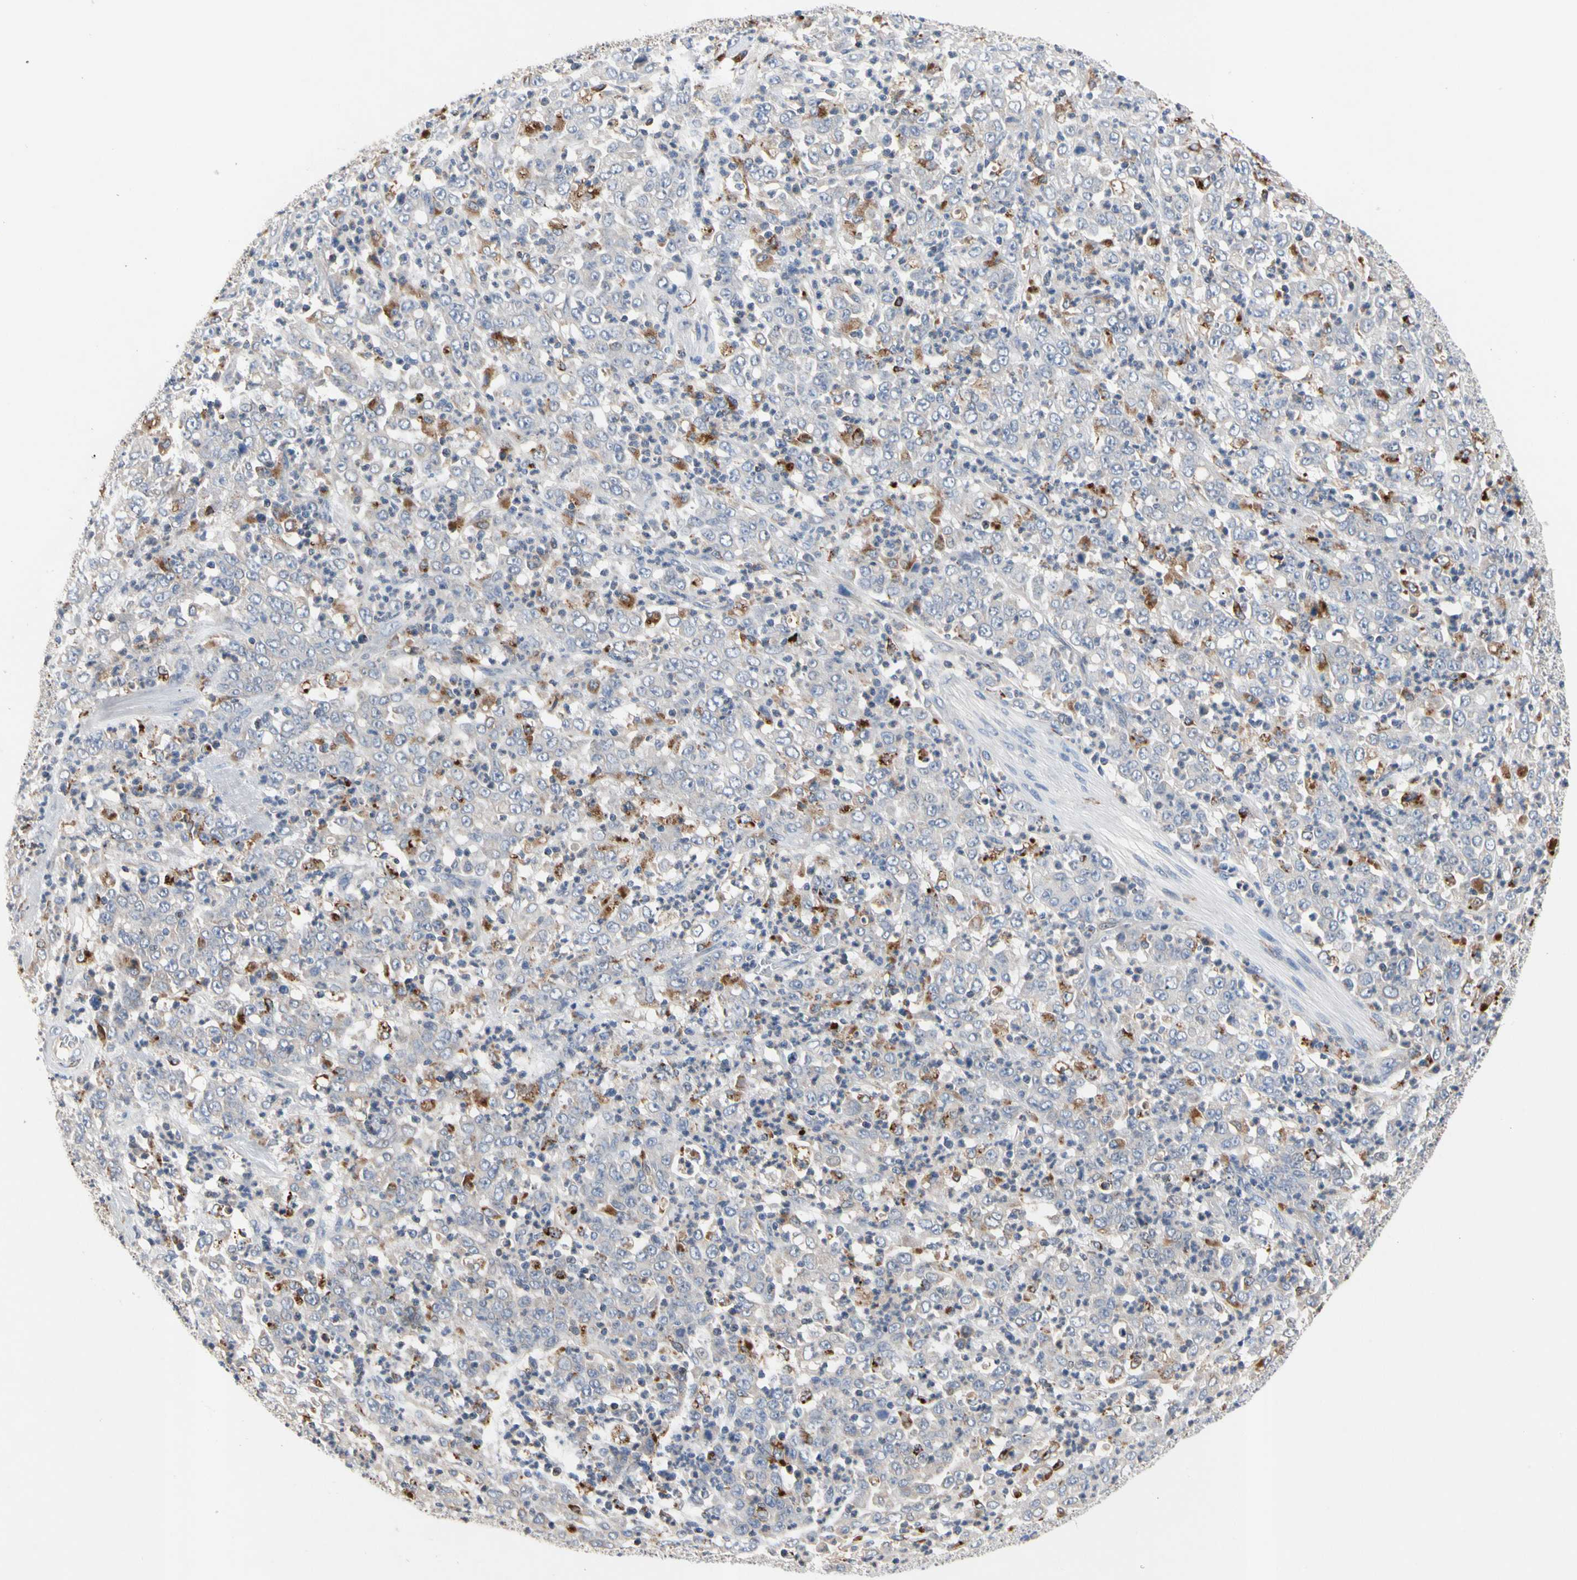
{"staining": {"intensity": "moderate", "quantity": "<25%", "location": "cytoplasmic/membranous"}, "tissue": "stomach cancer", "cell_type": "Tumor cells", "image_type": "cancer", "snomed": [{"axis": "morphology", "description": "Adenocarcinoma, NOS"}, {"axis": "topography", "description": "Stomach, lower"}], "caption": "This histopathology image exhibits stomach cancer stained with IHC to label a protein in brown. The cytoplasmic/membranous of tumor cells show moderate positivity for the protein. Nuclei are counter-stained blue.", "gene": "ADA2", "patient": {"sex": "female", "age": 71}}